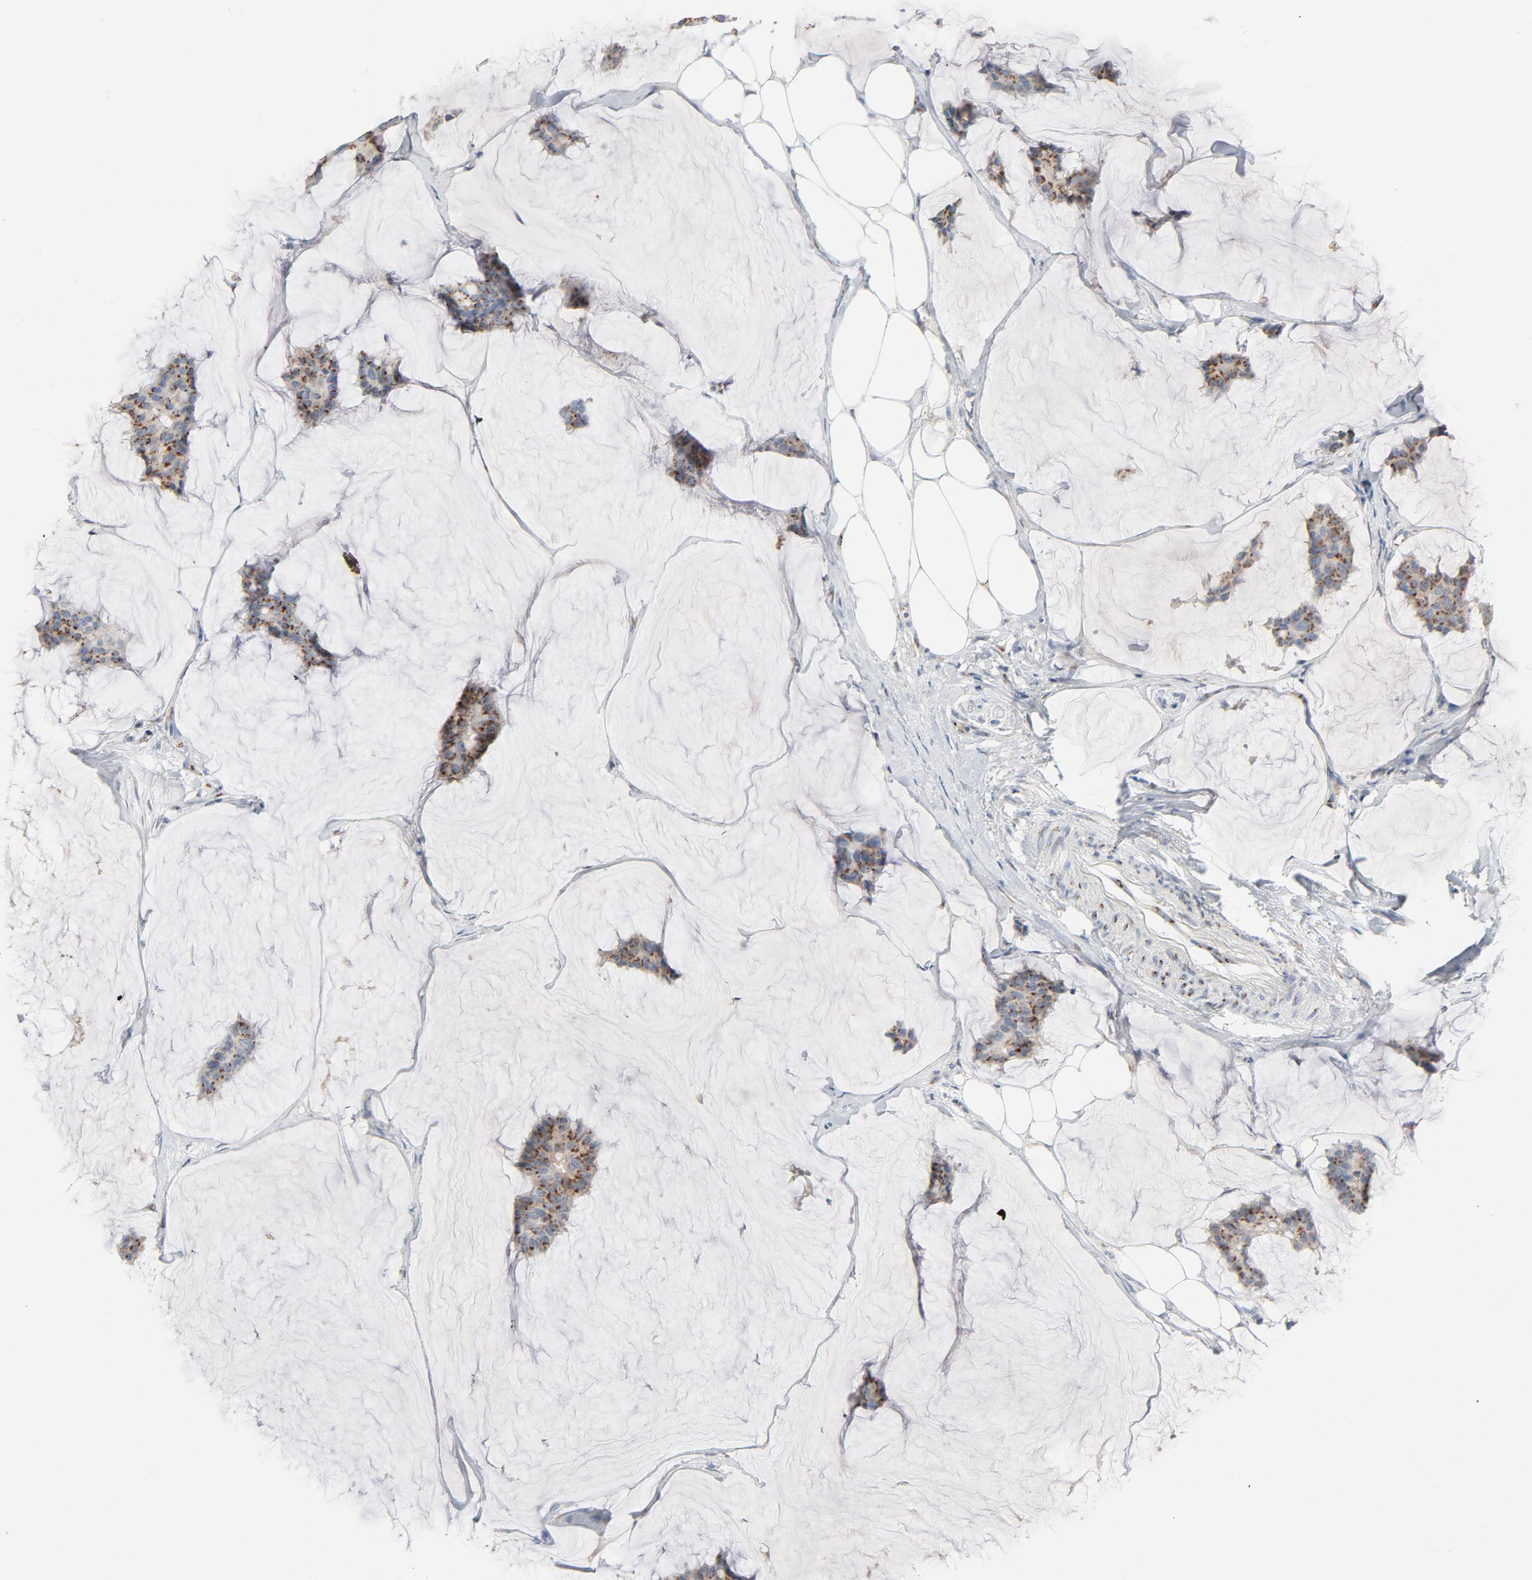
{"staining": {"intensity": "strong", "quantity": ">75%", "location": "cytoplasmic/membranous"}, "tissue": "breast cancer", "cell_type": "Tumor cells", "image_type": "cancer", "snomed": [{"axis": "morphology", "description": "Duct carcinoma"}, {"axis": "topography", "description": "Breast"}], "caption": "A histopathology image showing strong cytoplasmic/membranous expression in about >75% of tumor cells in breast cancer, as visualized by brown immunohistochemical staining.", "gene": "LMAN2", "patient": {"sex": "female", "age": 80}}